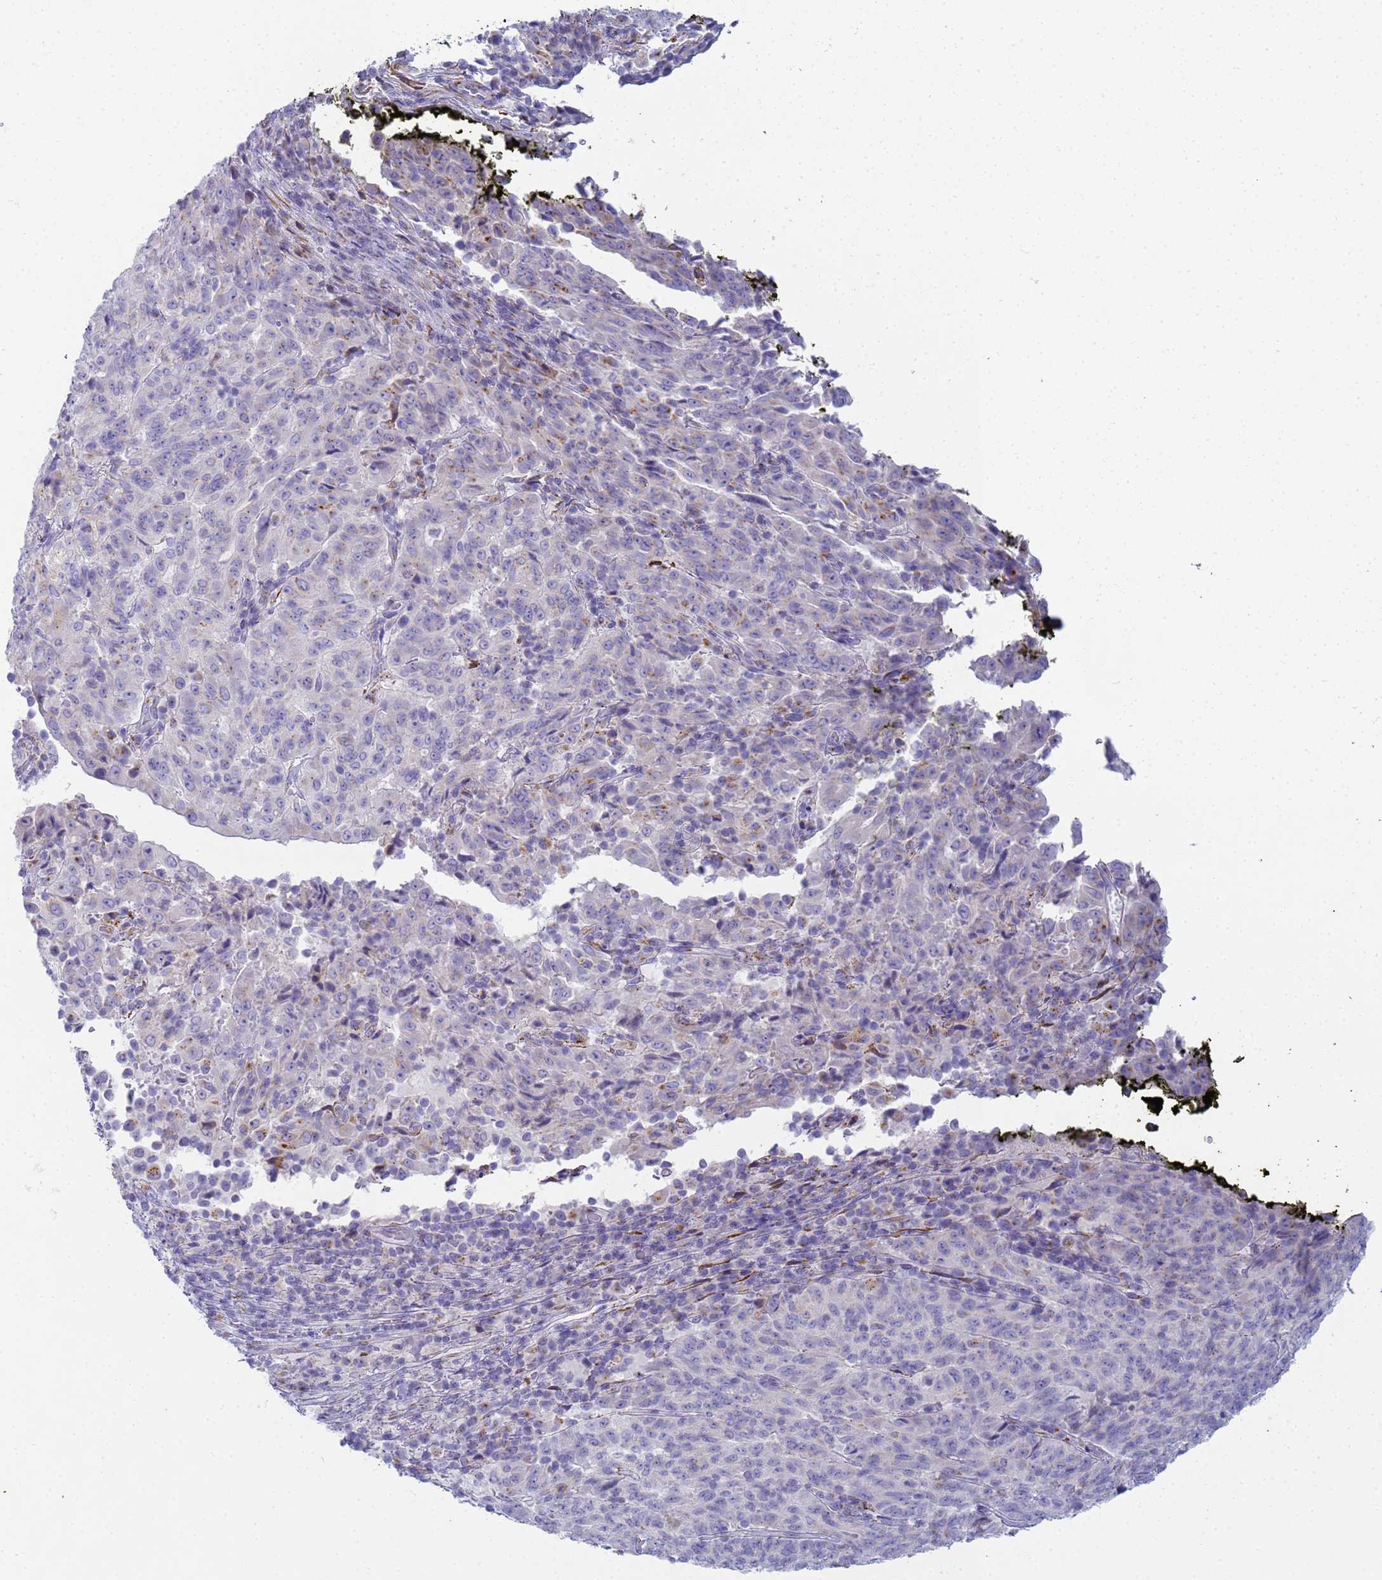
{"staining": {"intensity": "weak", "quantity": "<25%", "location": "cytoplasmic/membranous"}, "tissue": "pancreatic cancer", "cell_type": "Tumor cells", "image_type": "cancer", "snomed": [{"axis": "morphology", "description": "Adenocarcinoma, NOS"}, {"axis": "topography", "description": "Pancreas"}], "caption": "Micrograph shows no significant protein expression in tumor cells of pancreatic adenocarcinoma.", "gene": "CR1", "patient": {"sex": "male", "age": 63}}